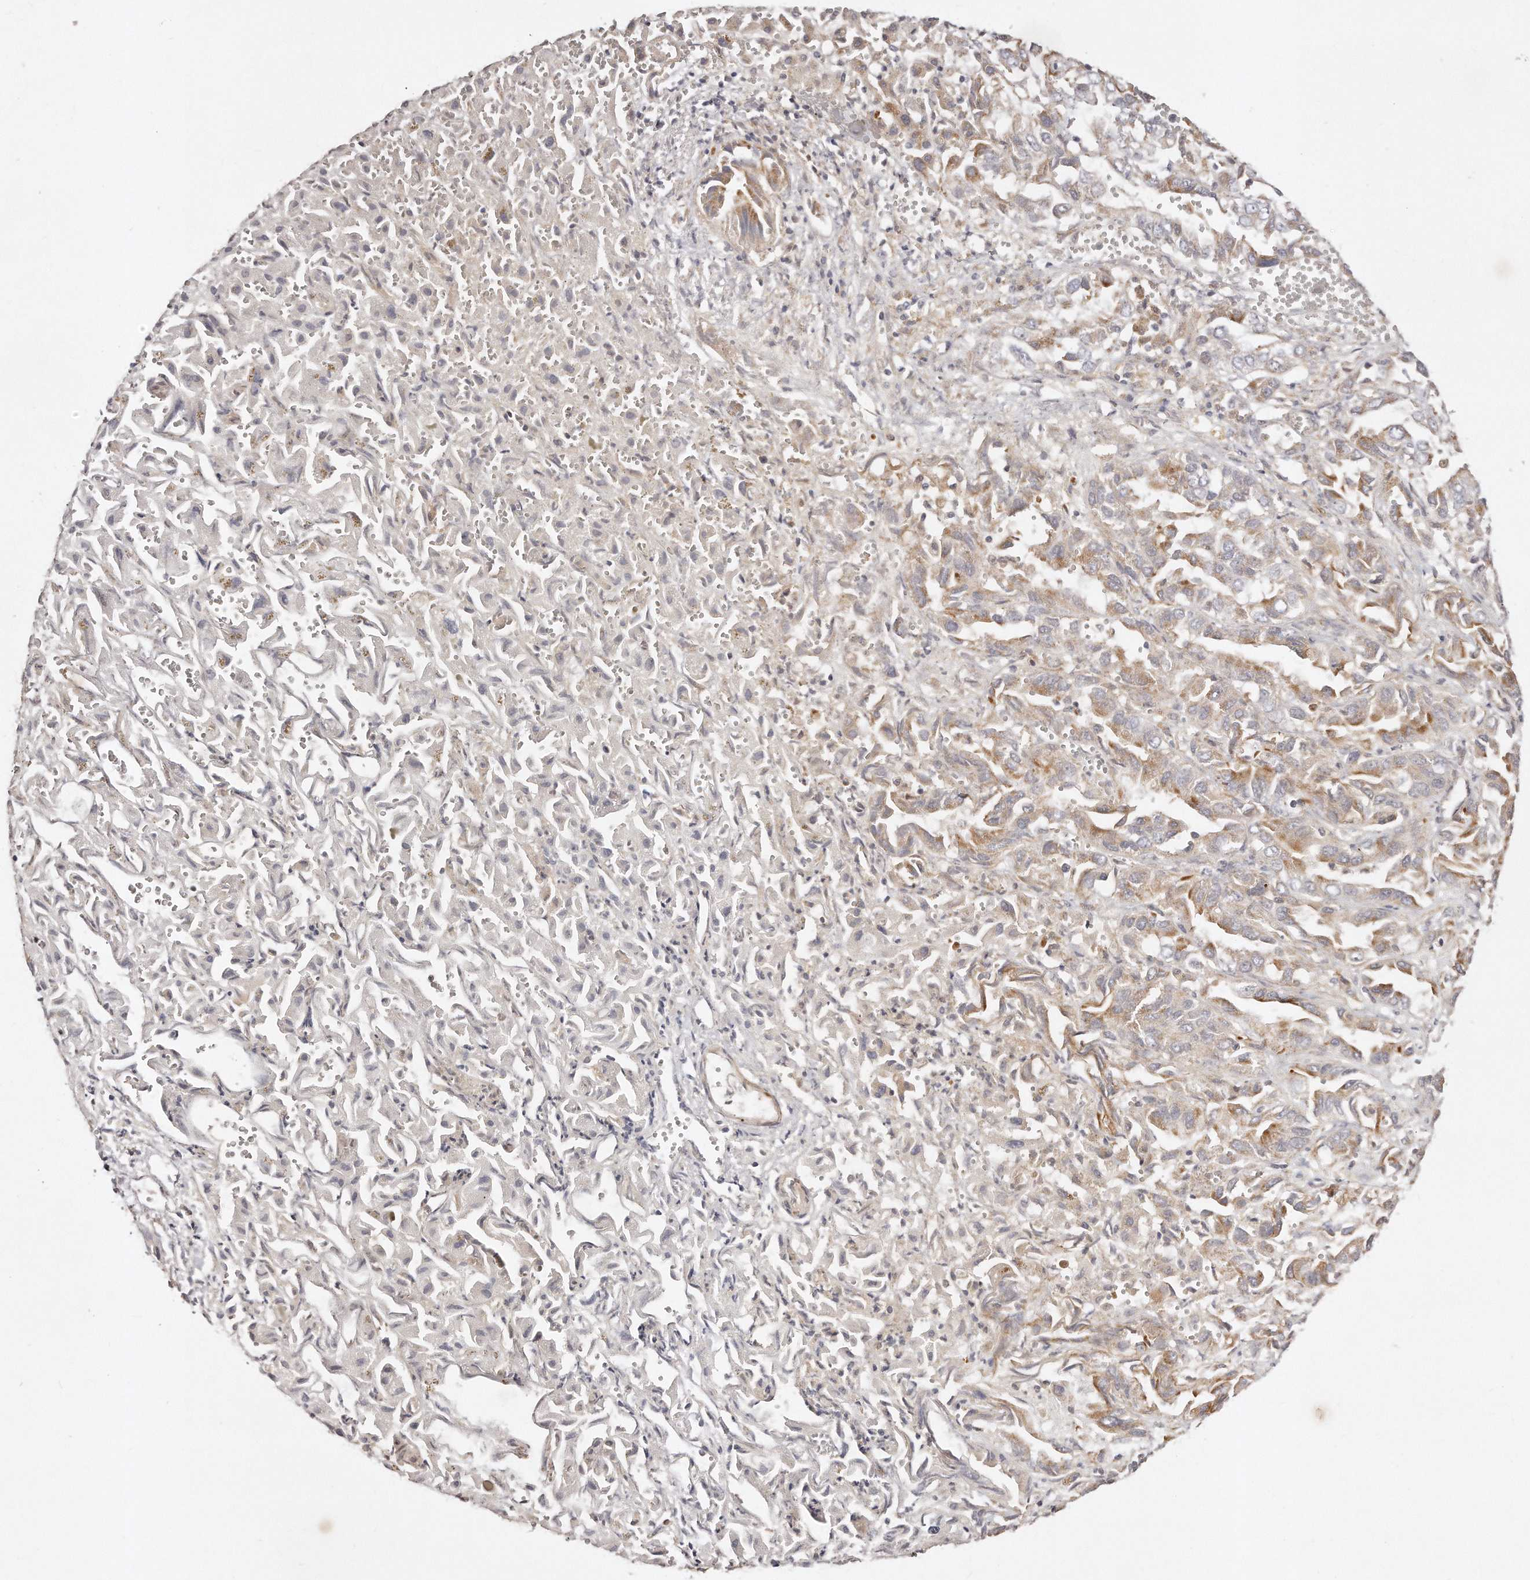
{"staining": {"intensity": "moderate", "quantity": "25%-75%", "location": "cytoplasmic/membranous"}, "tissue": "liver cancer", "cell_type": "Tumor cells", "image_type": "cancer", "snomed": [{"axis": "morphology", "description": "Cholangiocarcinoma"}, {"axis": "topography", "description": "Liver"}], "caption": "Human liver cancer stained with a protein marker demonstrates moderate staining in tumor cells.", "gene": "GBP4", "patient": {"sex": "female", "age": 52}}